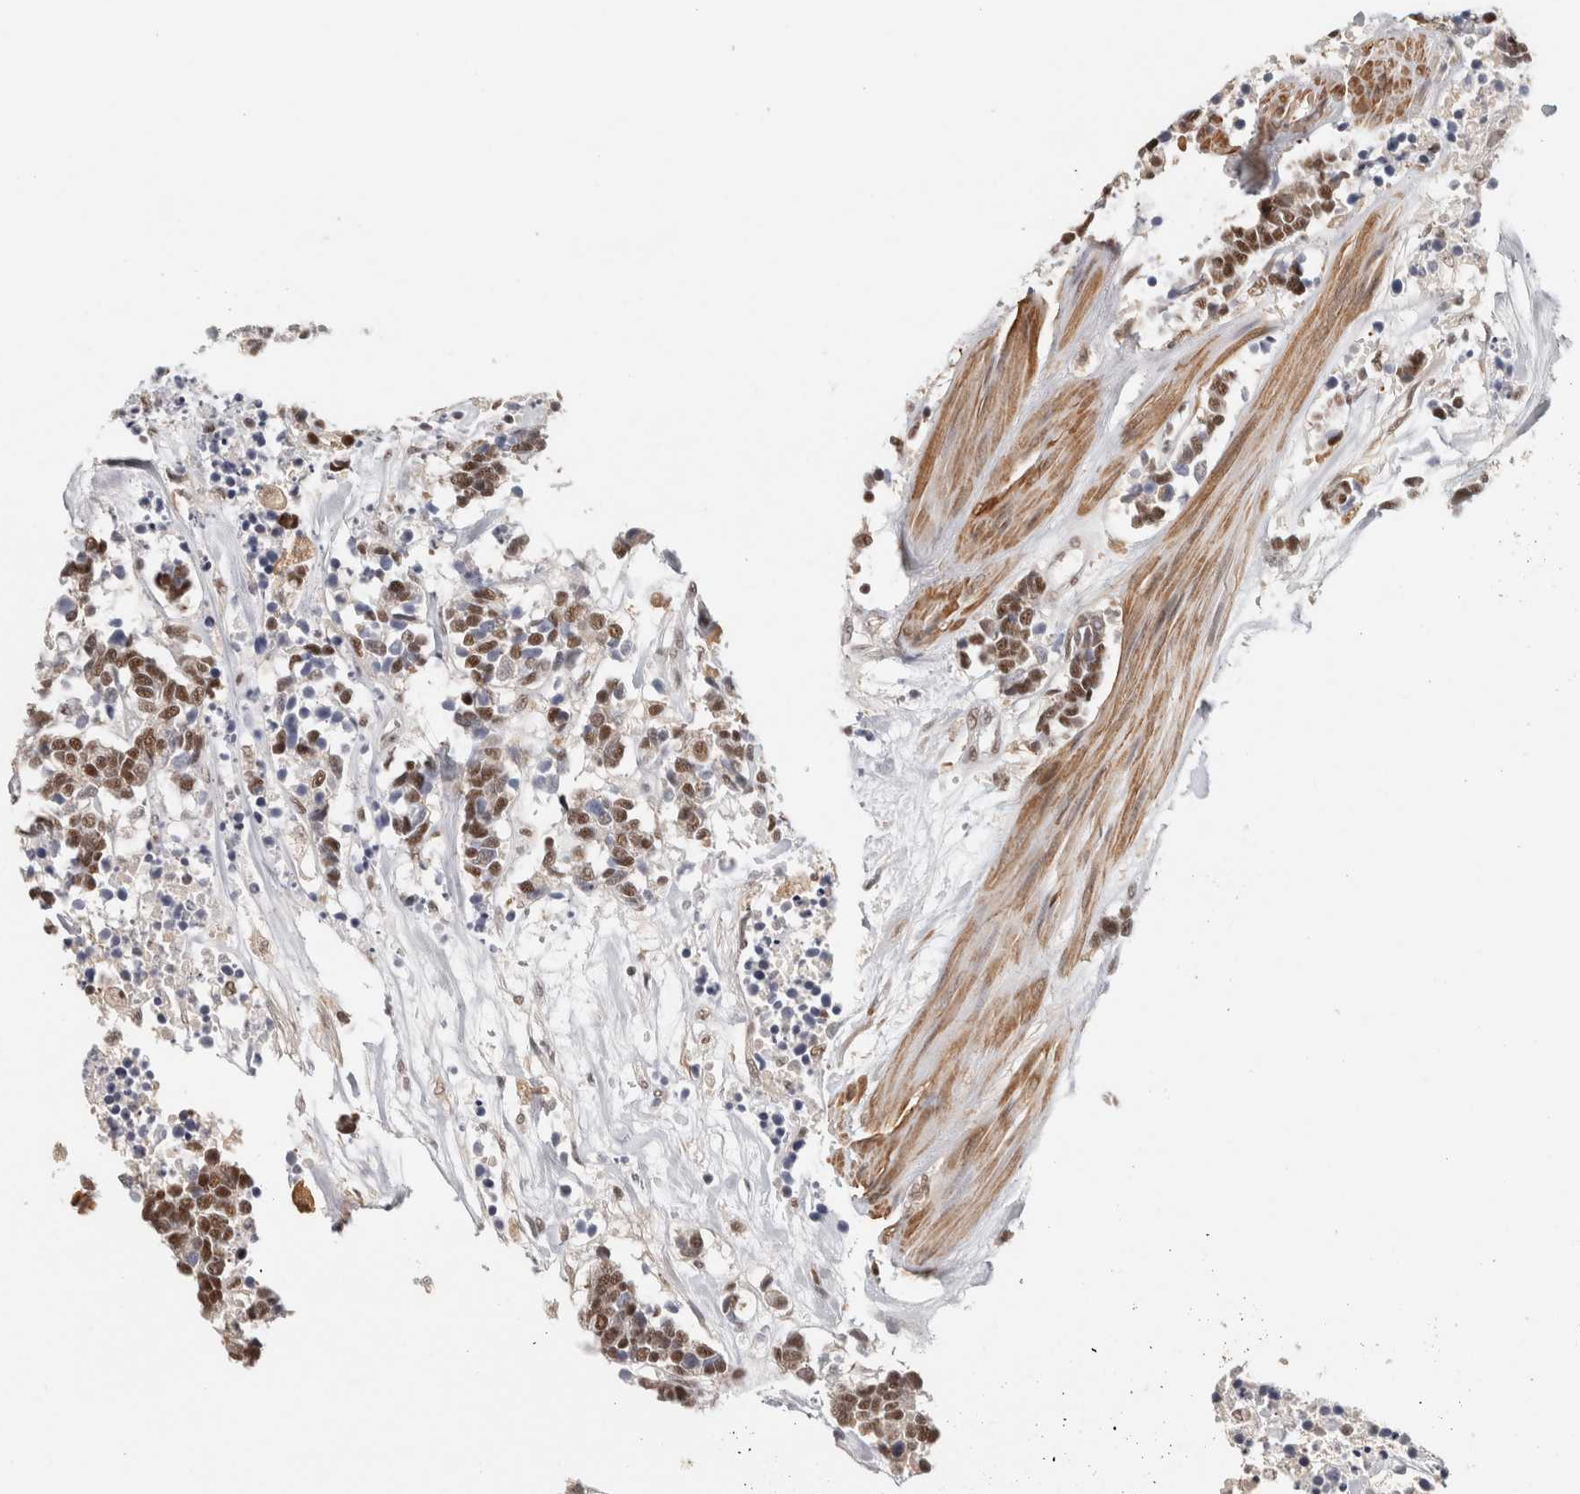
{"staining": {"intensity": "moderate", "quantity": ">75%", "location": "cytoplasmic/membranous,nuclear"}, "tissue": "carcinoid", "cell_type": "Tumor cells", "image_type": "cancer", "snomed": [{"axis": "morphology", "description": "Carcinoma, NOS"}, {"axis": "morphology", "description": "Carcinoid, malignant, NOS"}, {"axis": "topography", "description": "Urinary bladder"}], "caption": "Carcinoid stained with a protein marker reveals moderate staining in tumor cells.", "gene": "ZNF830", "patient": {"sex": "male", "age": 57}}